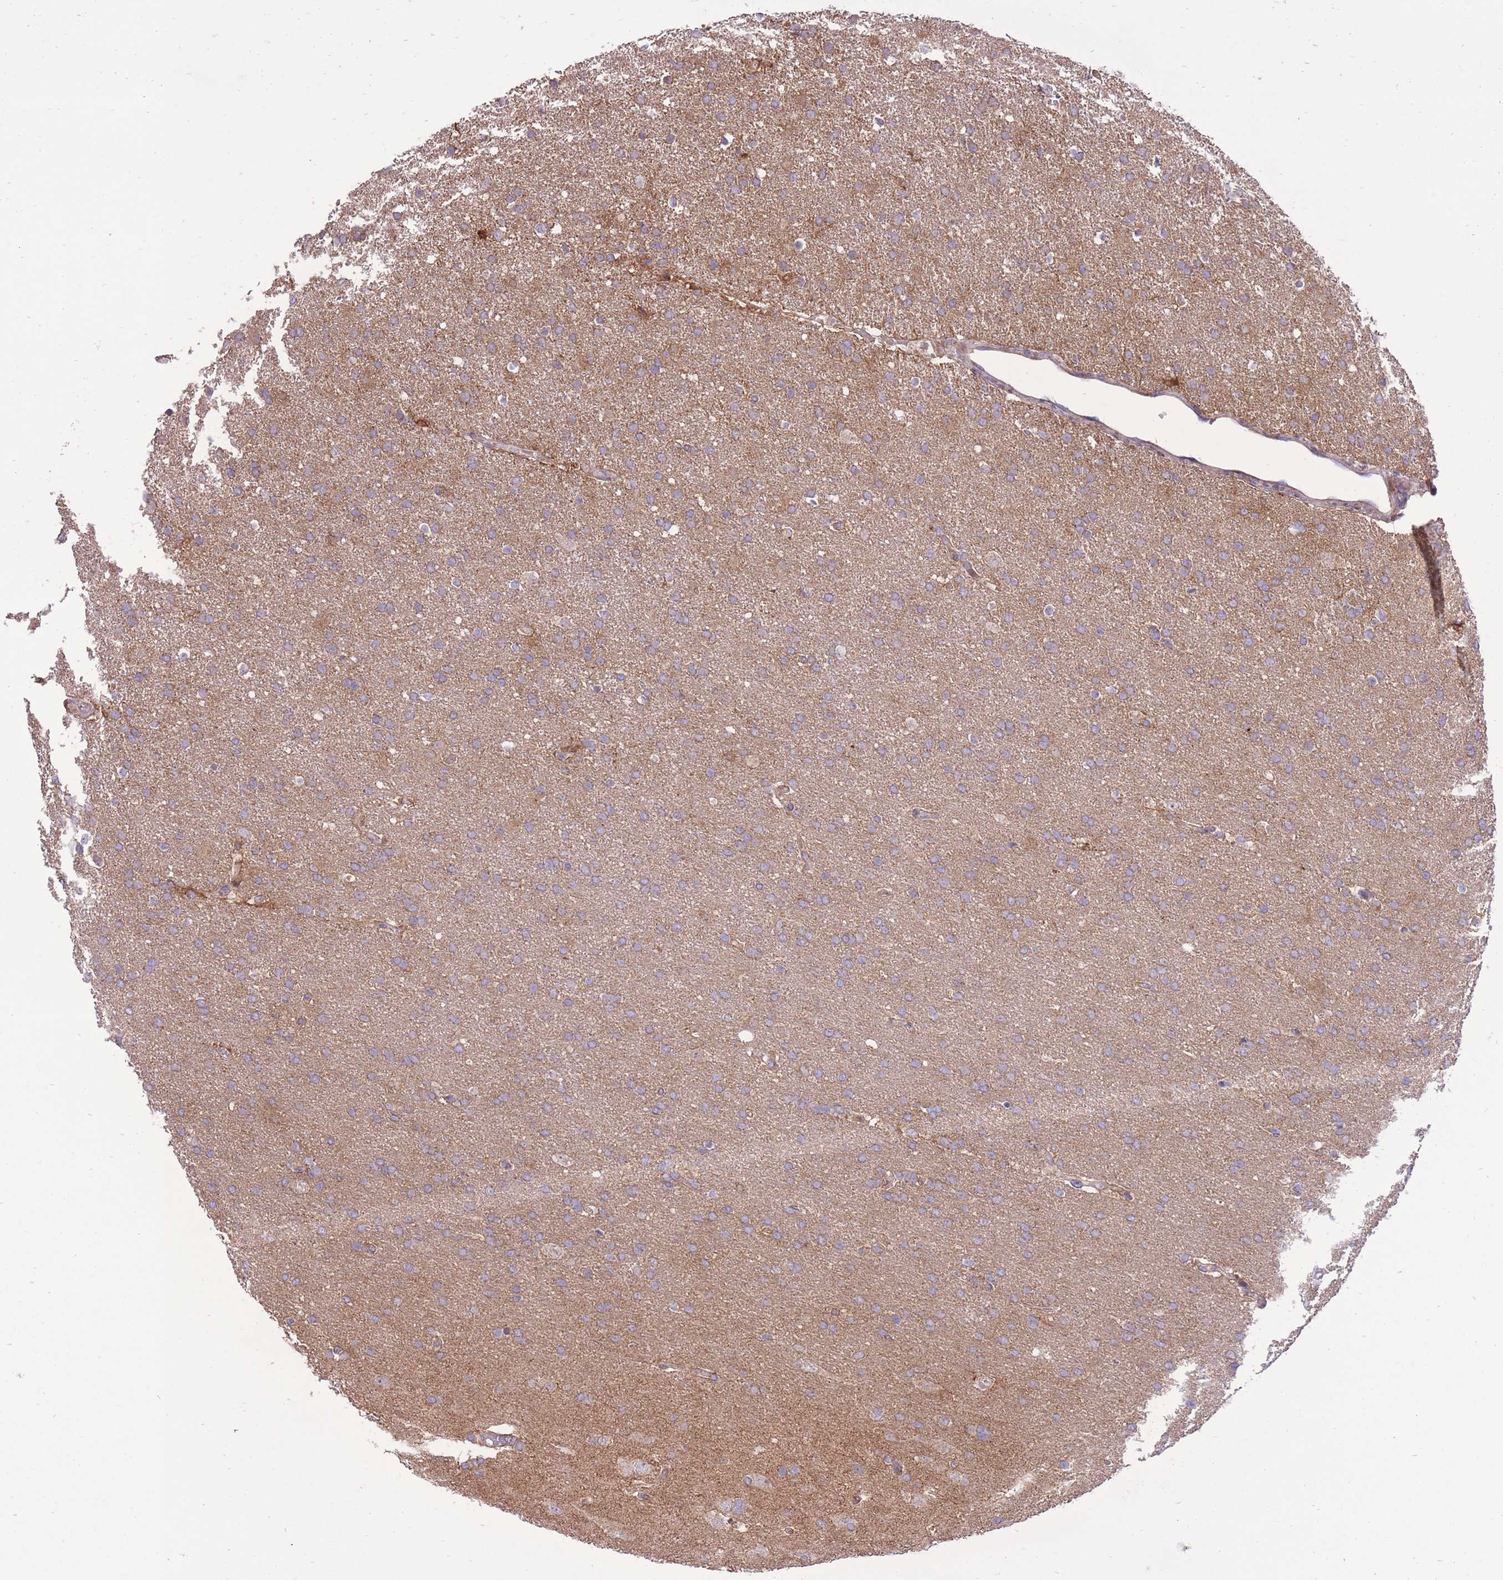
{"staining": {"intensity": "moderate", "quantity": ">75%", "location": "cytoplasmic/membranous"}, "tissue": "glioma", "cell_type": "Tumor cells", "image_type": "cancer", "snomed": [{"axis": "morphology", "description": "Glioma, malignant, High grade"}, {"axis": "topography", "description": "Brain"}], "caption": "Moderate cytoplasmic/membranous positivity for a protein is appreciated in about >75% of tumor cells of malignant glioma (high-grade) using IHC.", "gene": "SLC4A4", "patient": {"sex": "male", "age": 72}}